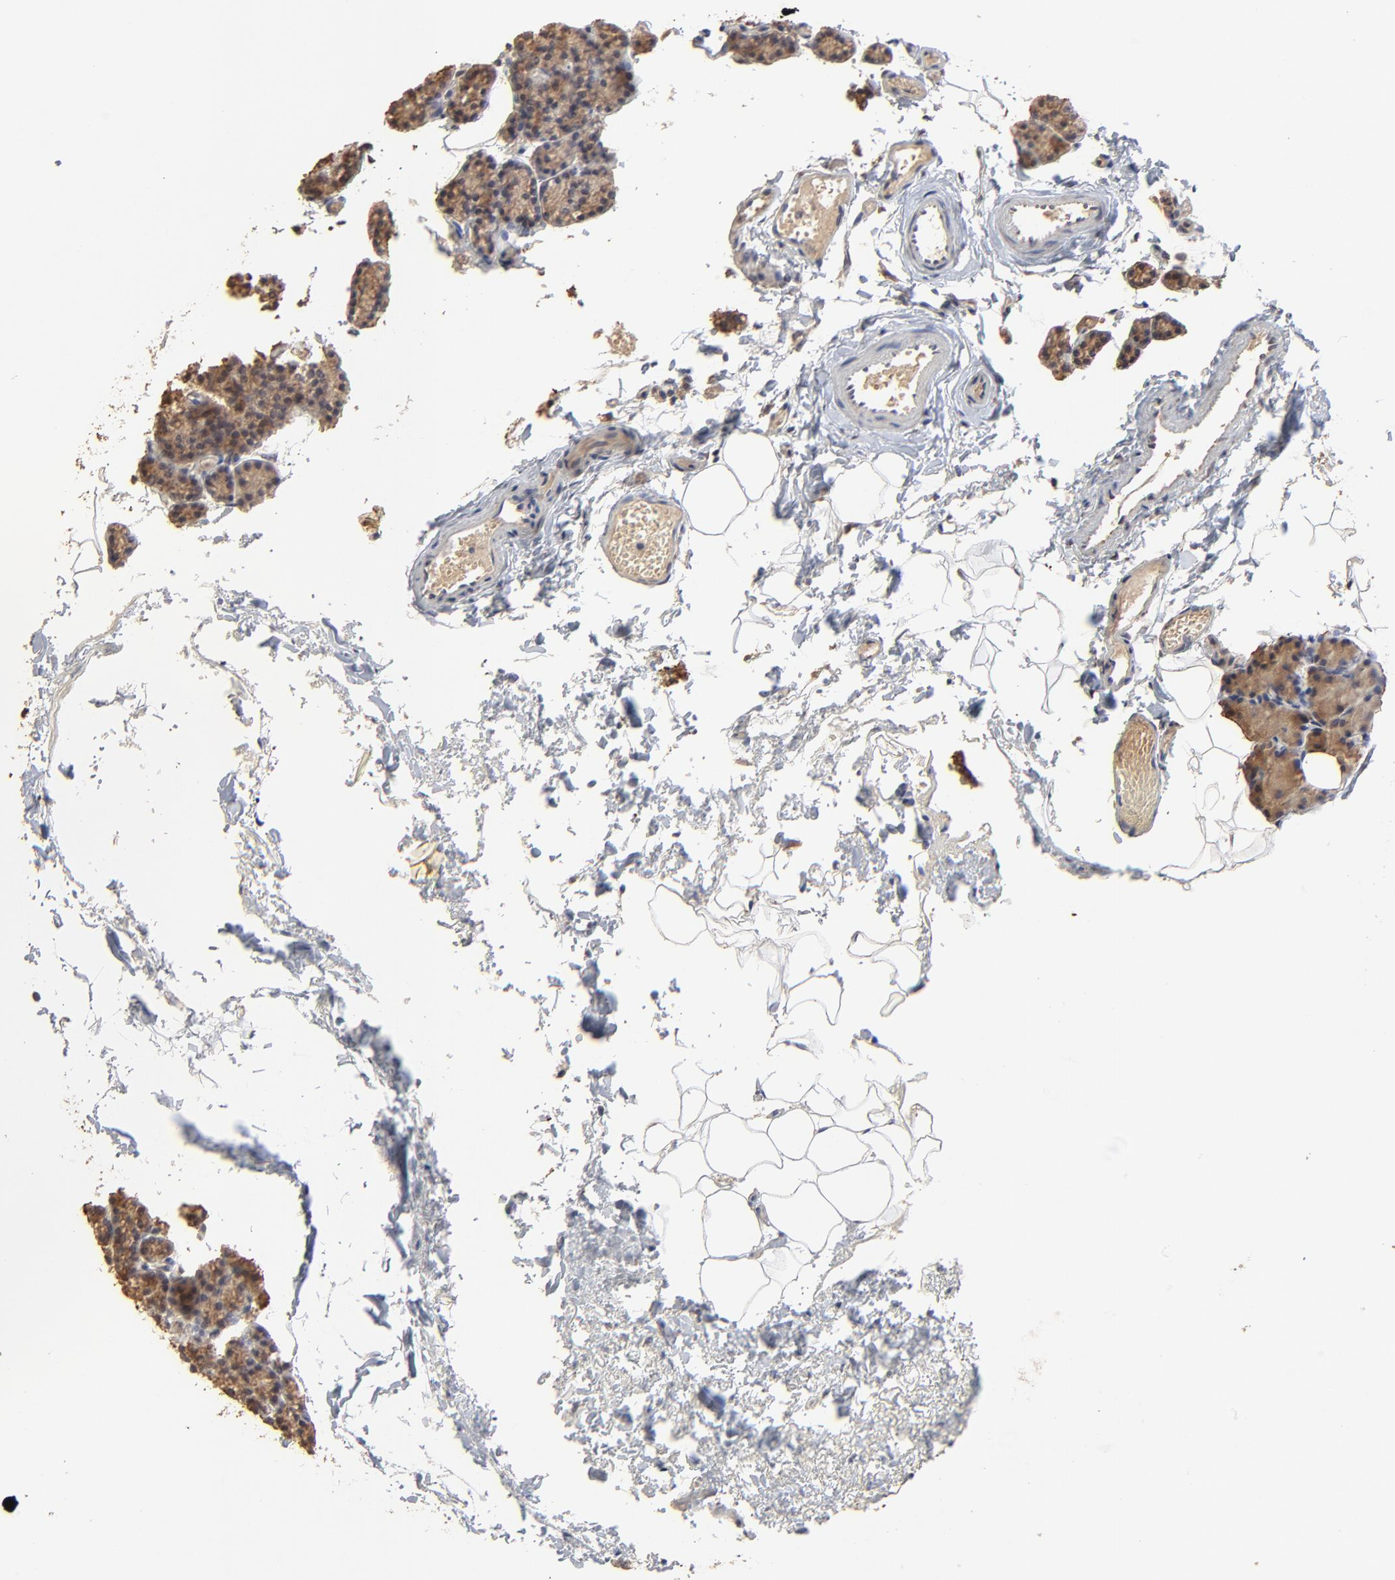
{"staining": {"intensity": "weak", "quantity": ">75%", "location": "cytoplasmic/membranous"}, "tissue": "parathyroid gland", "cell_type": "Glandular cells", "image_type": "normal", "snomed": [{"axis": "morphology", "description": "Normal tissue, NOS"}, {"axis": "topography", "description": "Parathyroid gland"}], "caption": "A photomicrograph of human parathyroid gland stained for a protein displays weak cytoplasmic/membranous brown staining in glandular cells. (DAB IHC with brightfield microscopy, high magnification).", "gene": "LGALS3", "patient": {"sex": "female", "age": 60}}